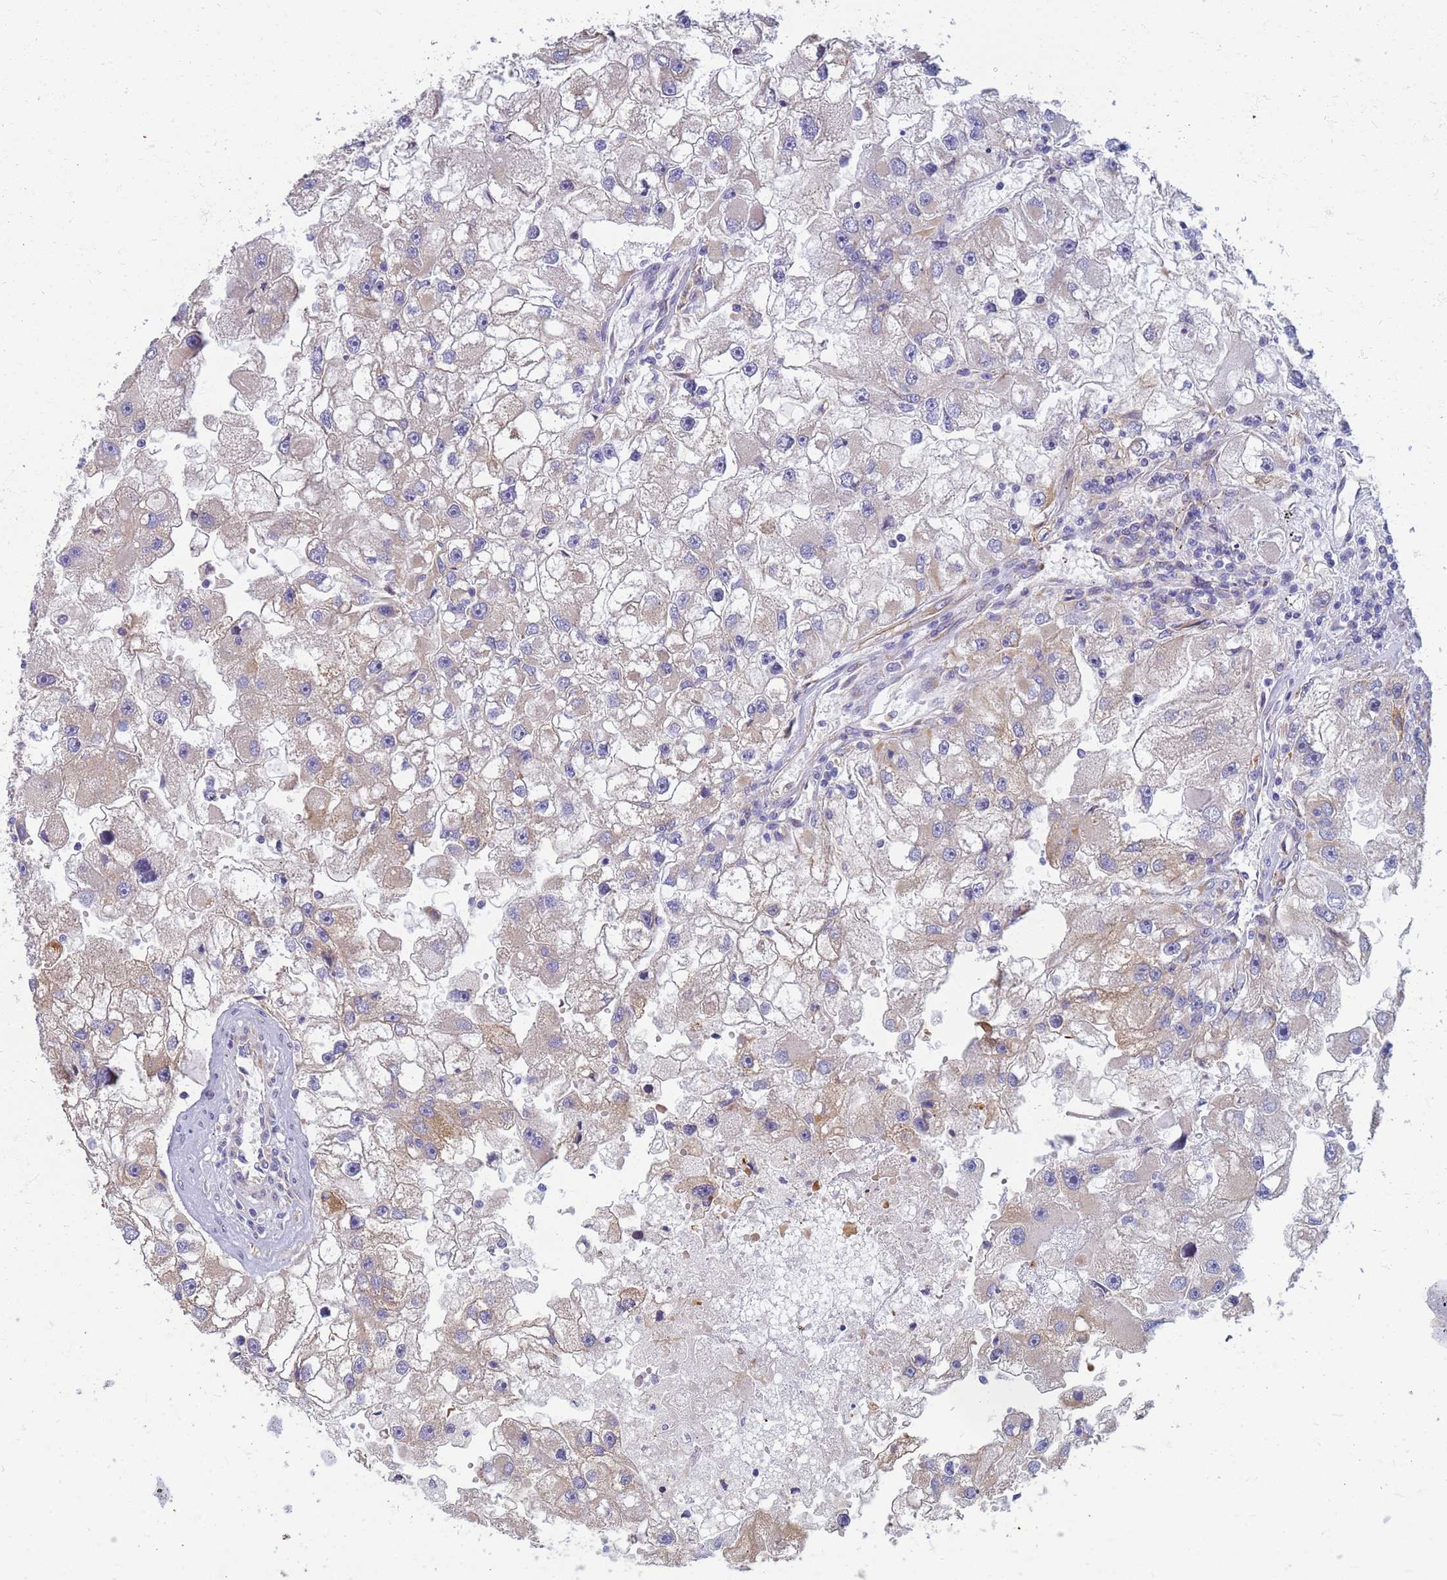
{"staining": {"intensity": "weak", "quantity": "25%-75%", "location": "cytoplasmic/membranous"}, "tissue": "renal cancer", "cell_type": "Tumor cells", "image_type": "cancer", "snomed": [{"axis": "morphology", "description": "Adenocarcinoma, NOS"}, {"axis": "topography", "description": "Kidney"}], "caption": "Immunohistochemistry (IHC) micrograph of renal cancer stained for a protein (brown), which displays low levels of weak cytoplasmic/membranous staining in approximately 25%-75% of tumor cells.", "gene": "EEA1", "patient": {"sex": "male", "age": 63}}